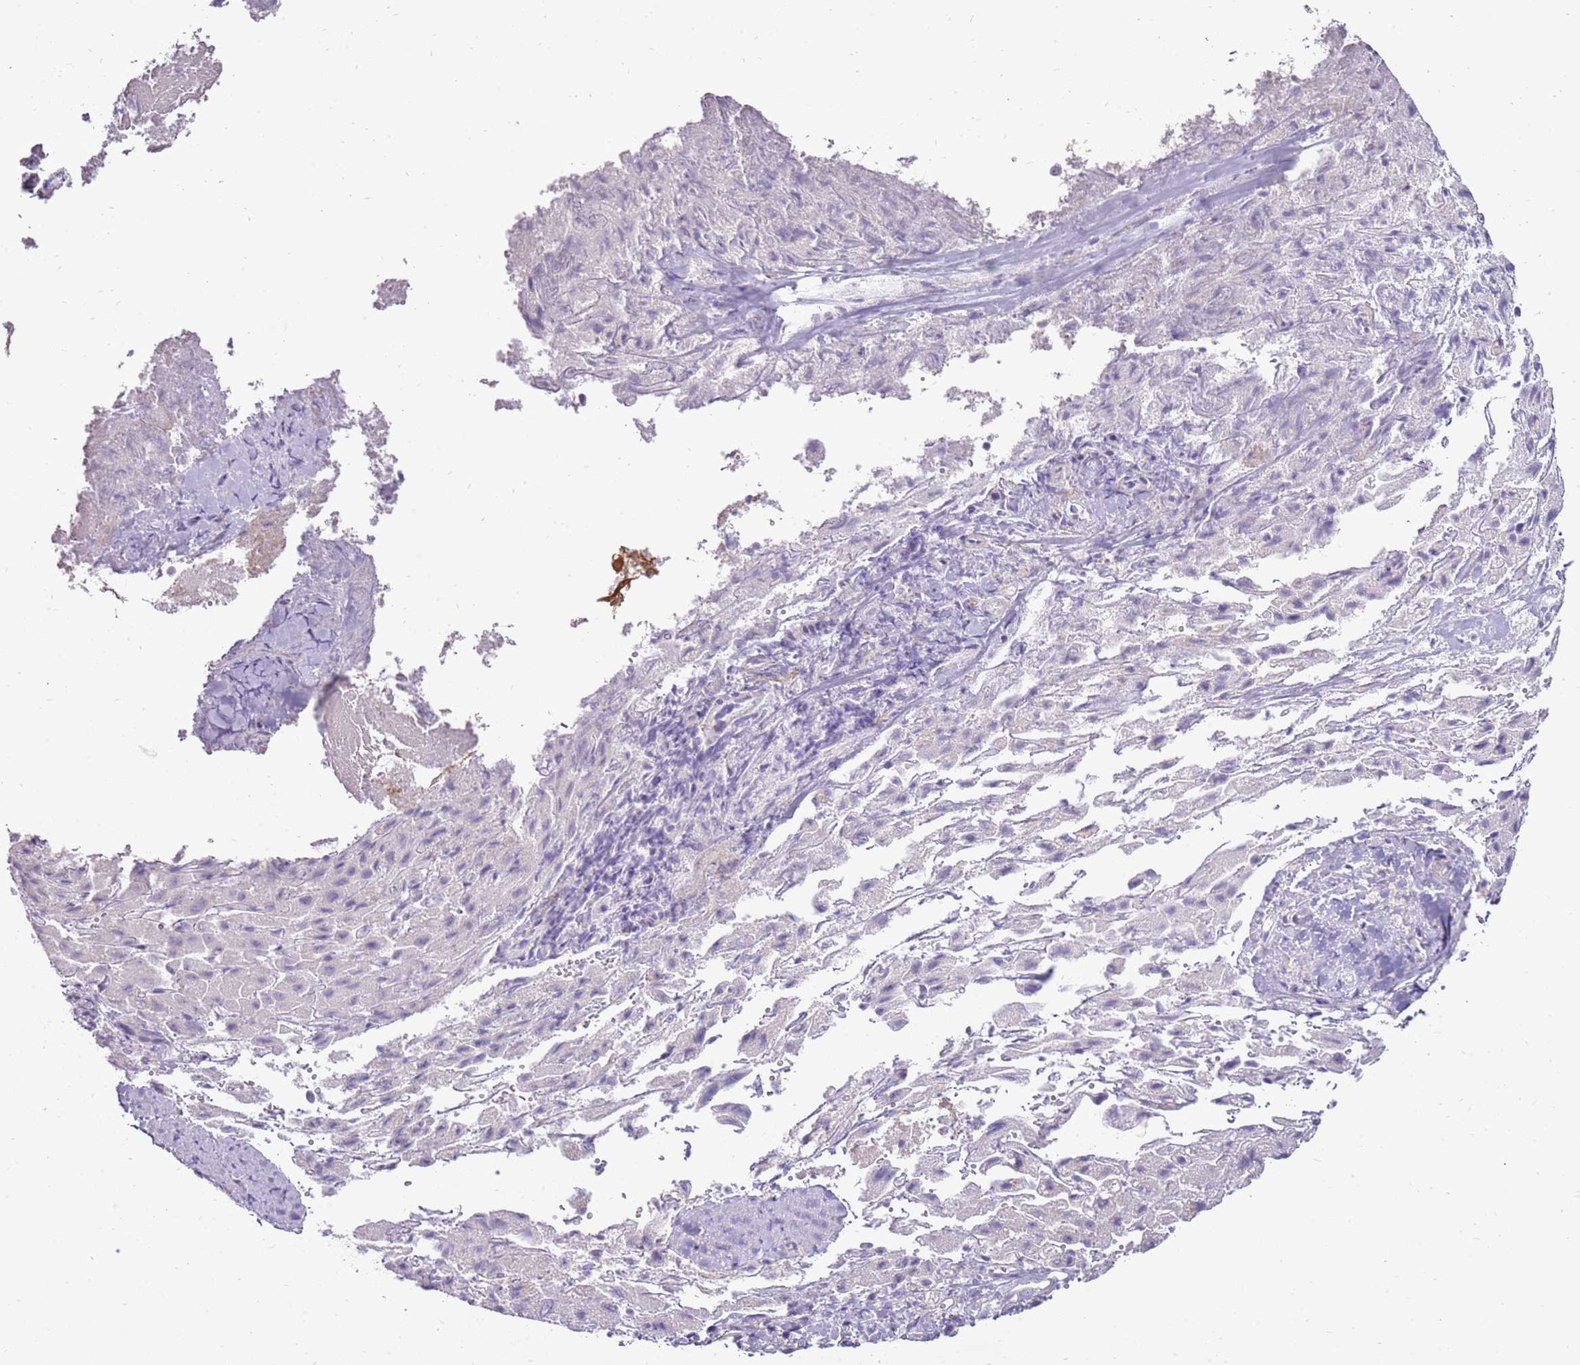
{"staining": {"intensity": "negative", "quantity": "none", "location": "none"}, "tissue": "liver cancer", "cell_type": "Tumor cells", "image_type": "cancer", "snomed": [{"axis": "morphology", "description": "Carcinoma, Hepatocellular, NOS"}, {"axis": "topography", "description": "Liver"}], "caption": "The IHC histopathology image has no significant expression in tumor cells of hepatocellular carcinoma (liver) tissue.", "gene": "UGGT2", "patient": {"sex": "female", "age": 58}}